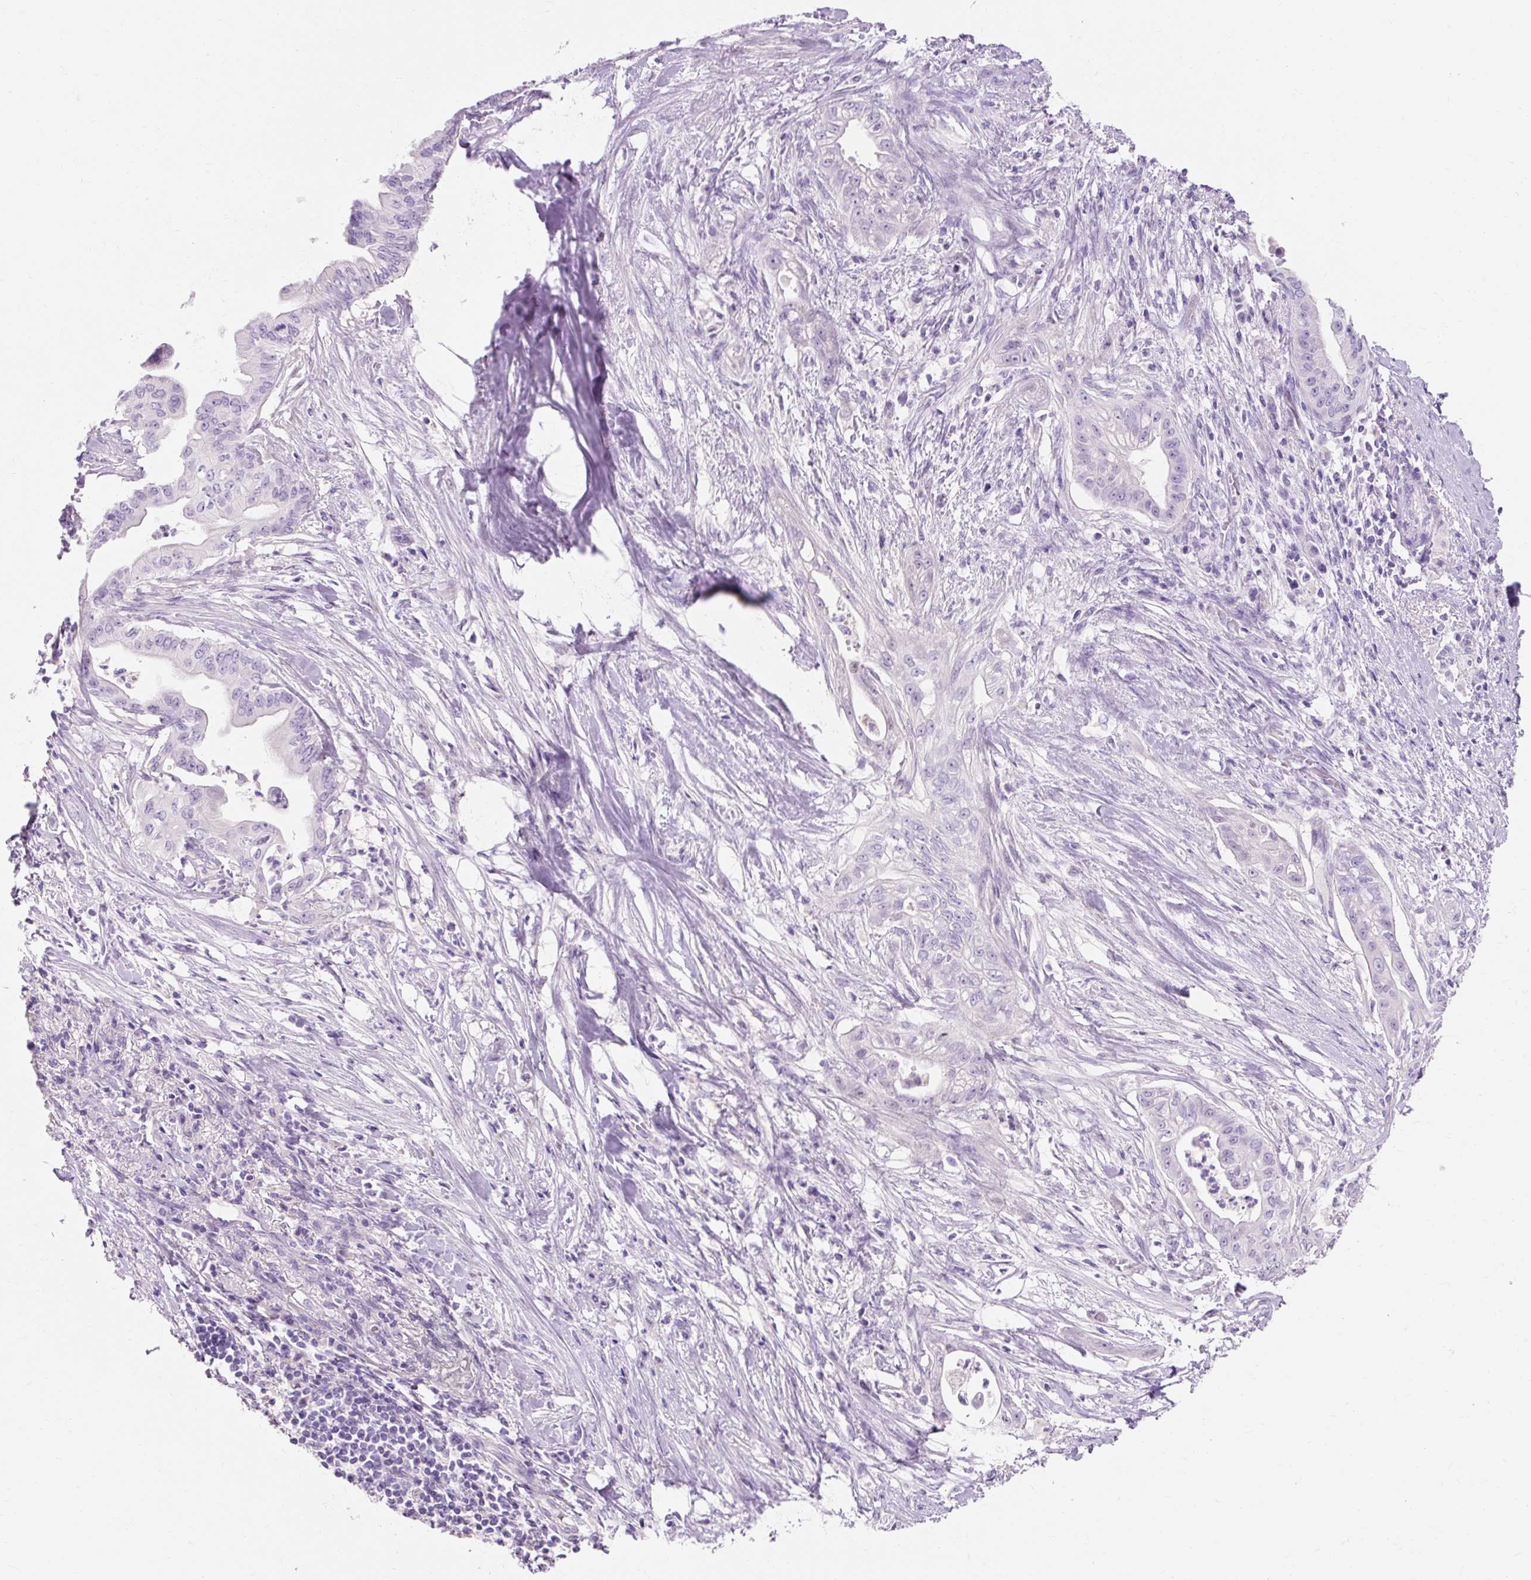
{"staining": {"intensity": "negative", "quantity": "none", "location": "none"}, "tissue": "pancreatic cancer", "cell_type": "Tumor cells", "image_type": "cancer", "snomed": [{"axis": "morphology", "description": "Adenocarcinoma, NOS"}, {"axis": "topography", "description": "Pancreas"}], "caption": "Tumor cells show no significant protein staining in pancreatic cancer (adenocarcinoma).", "gene": "TMEM213", "patient": {"sex": "male", "age": 58}}